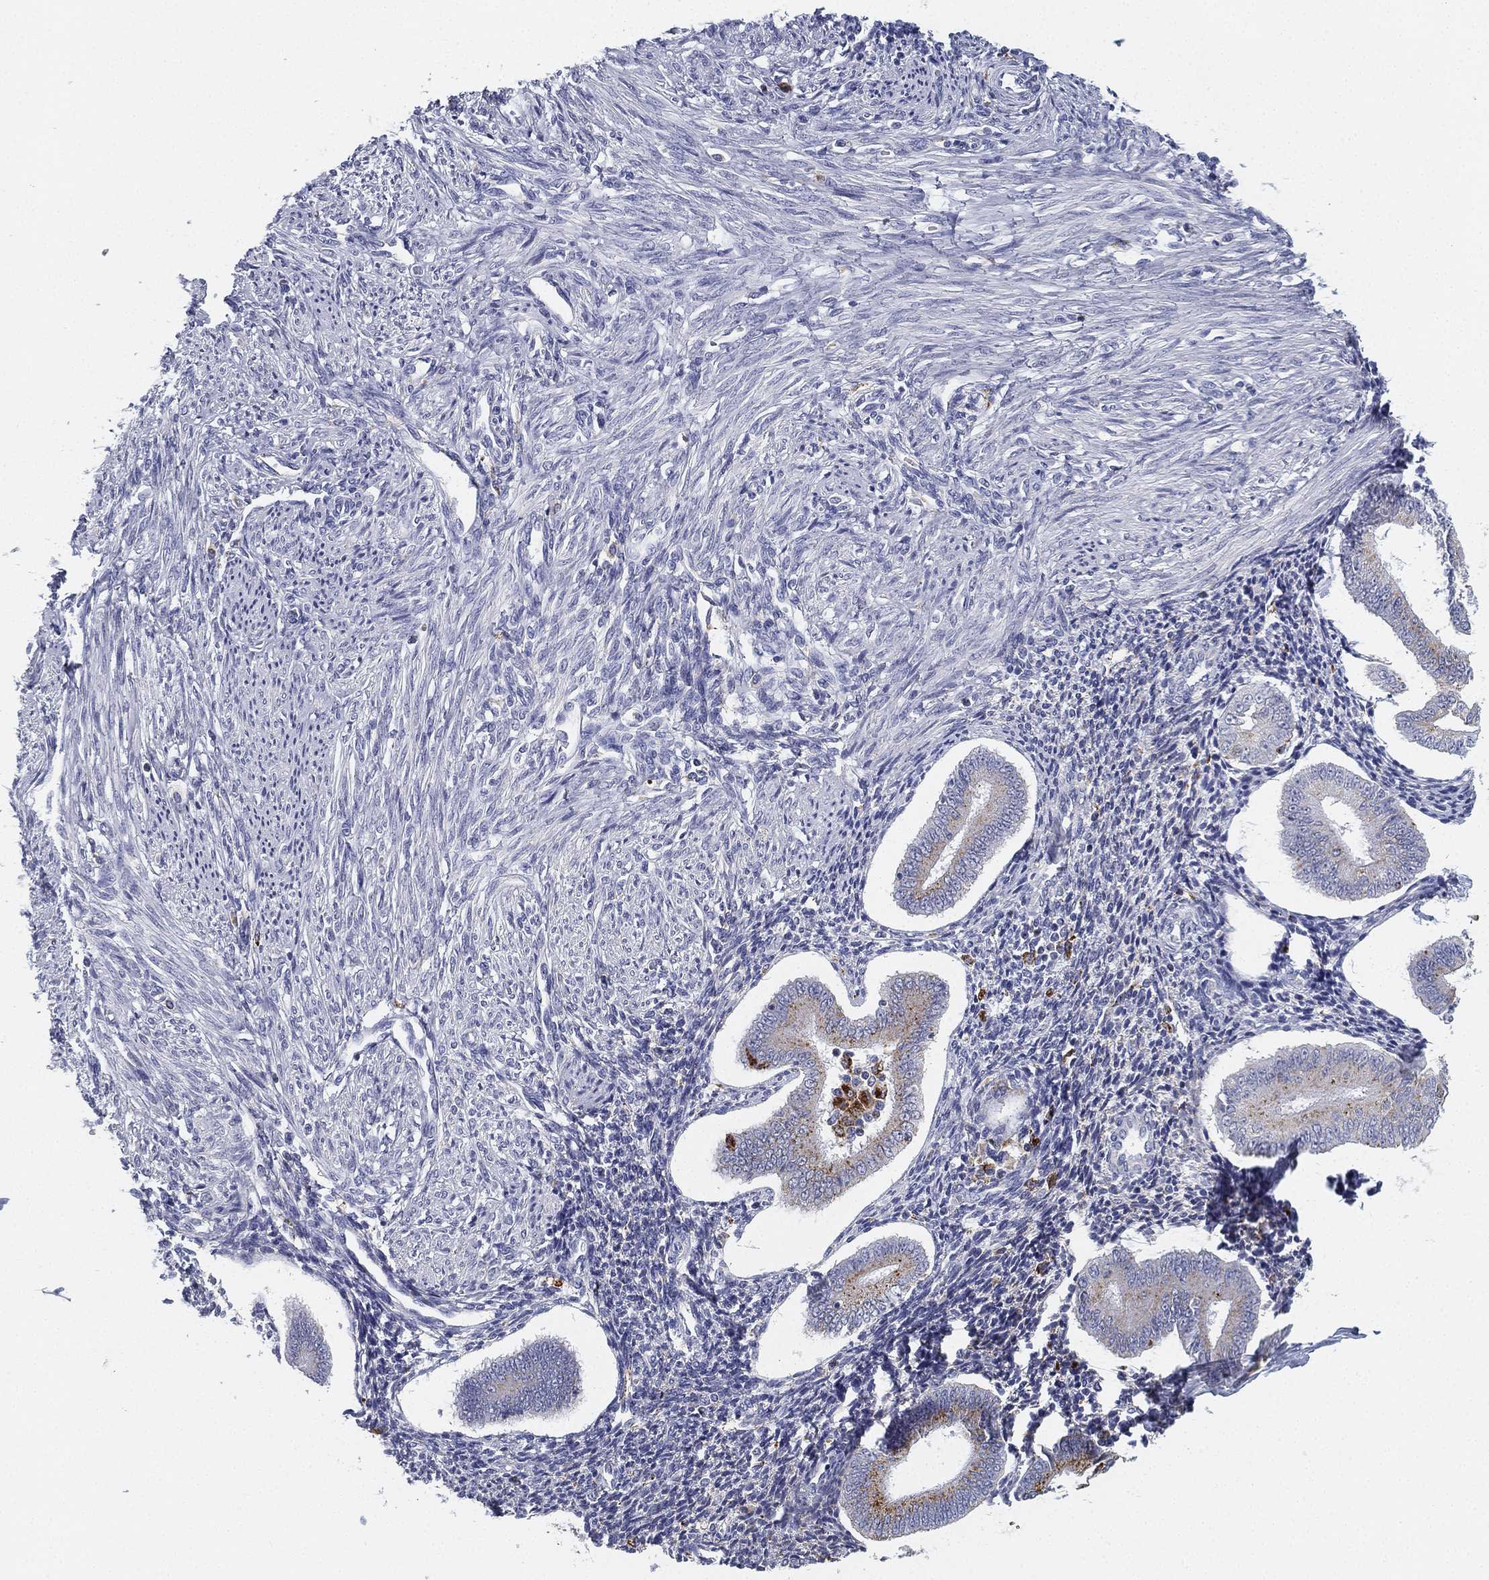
{"staining": {"intensity": "negative", "quantity": "none", "location": "none"}, "tissue": "endometrium", "cell_type": "Cells in endometrial stroma", "image_type": "normal", "snomed": [{"axis": "morphology", "description": "Normal tissue, NOS"}, {"axis": "topography", "description": "Endometrium"}], "caption": "Normal endometrium was stained to show a protein in brown. There is no significant positivity in cells in endometrial stroma.", "gene": "NPC2", "patient": {"sex": "female", "age": 40}}